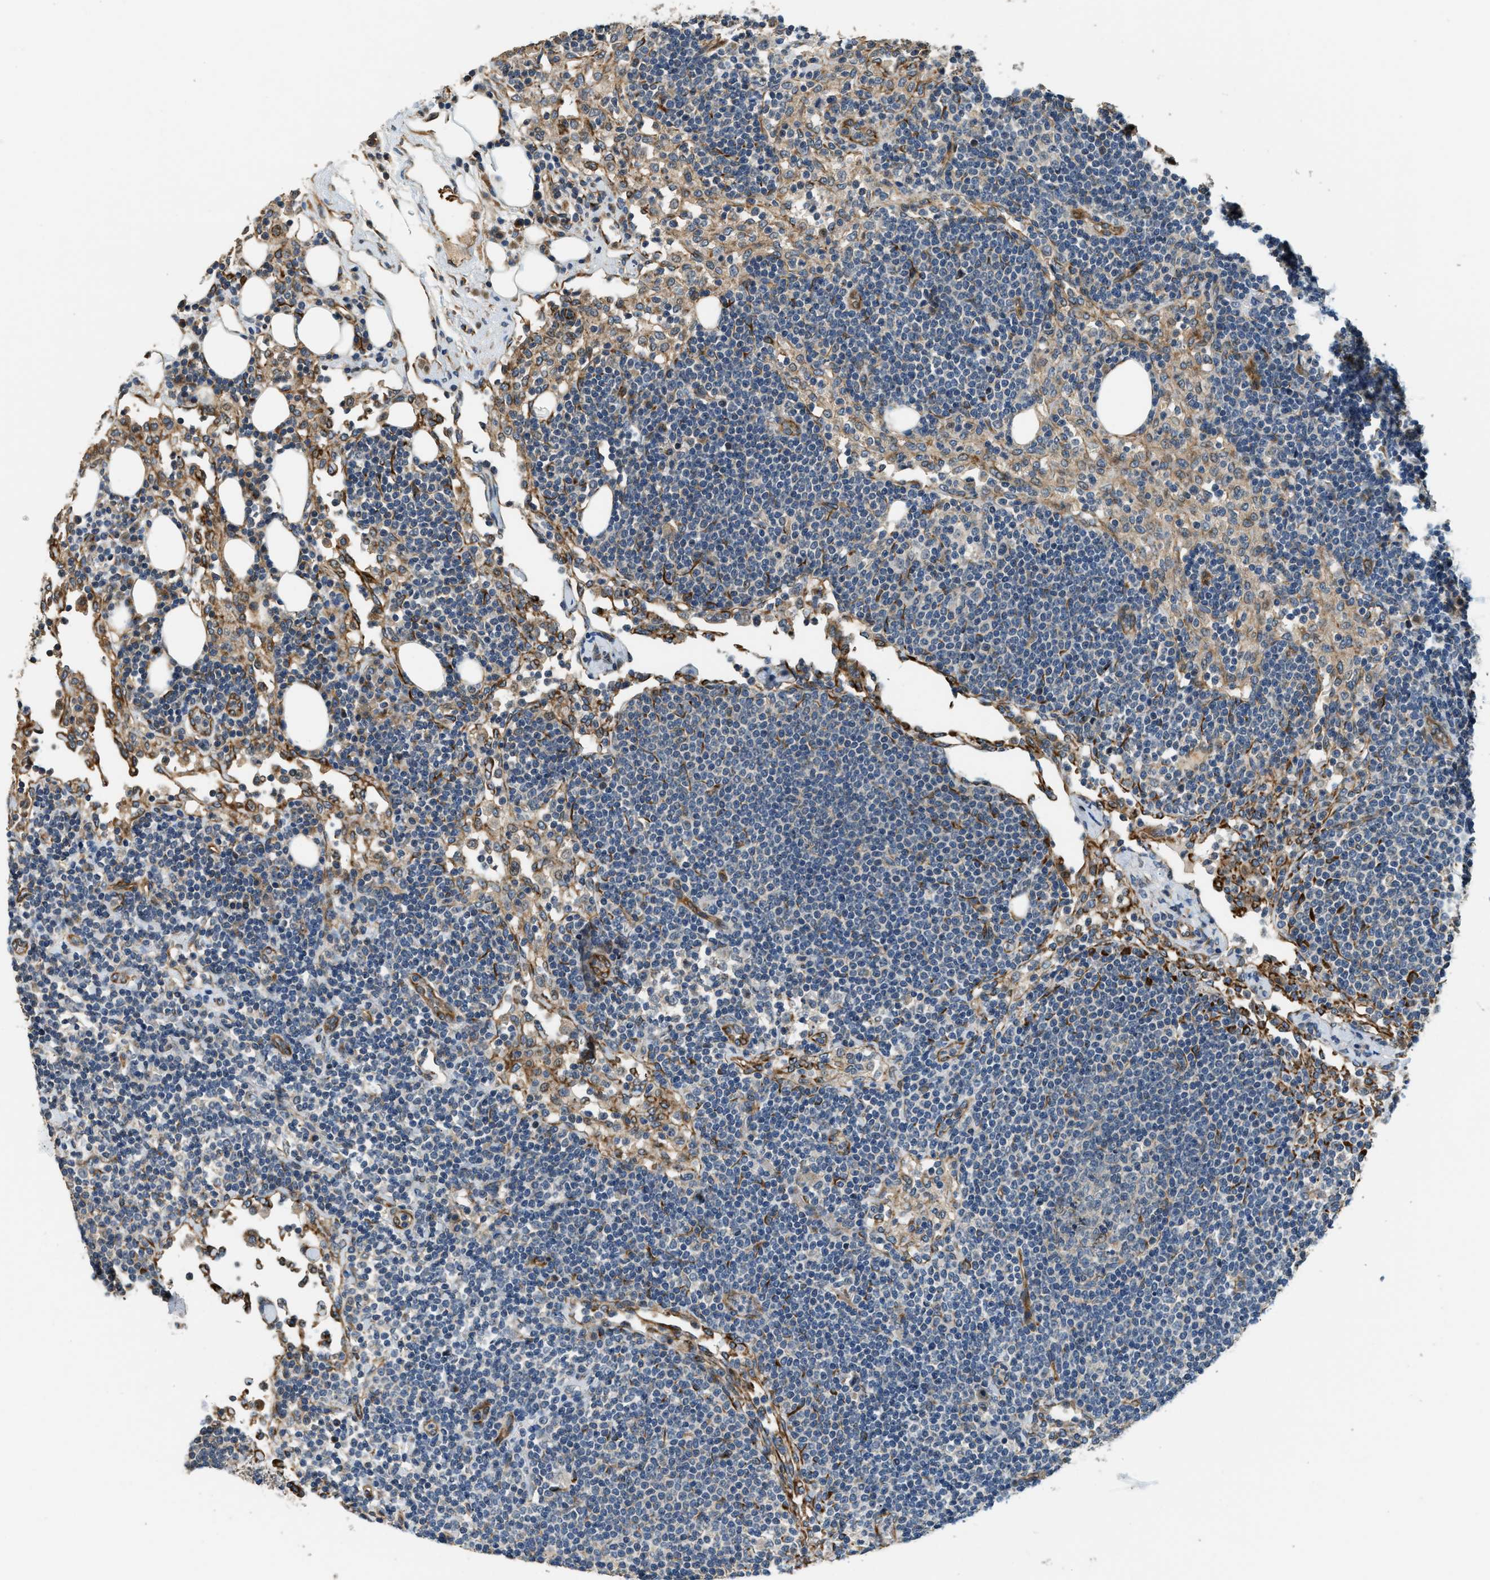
{"staining": {"intensity": "moderate", "quantity": "<25%", "location": "cytoplasmic/membranous"}, "tissue": "lymph node", "cell_type": "Germinal center cells", "image_type": "normal", "snomed": [{"axis": "morphology", "description": "Normal tissue, NOS"}, {"axis": "morphology", "description": "Carcinoid, malignant, NOS"}, {"axis": "topography", "description": "Lymph node"}], "caption": "DAB immunohistochemical staining of unremarkable human lymph node displays moderate cytoplasmic/membranous protein positivity in about <25% of germinal center cells. The staining is performed using DAB brown chromogen to label protein expression. The nuclei are counter-stained blue using hematoxylin.", "gene": "ALOX12", "patient": {"sex": "male", "age": 47}}